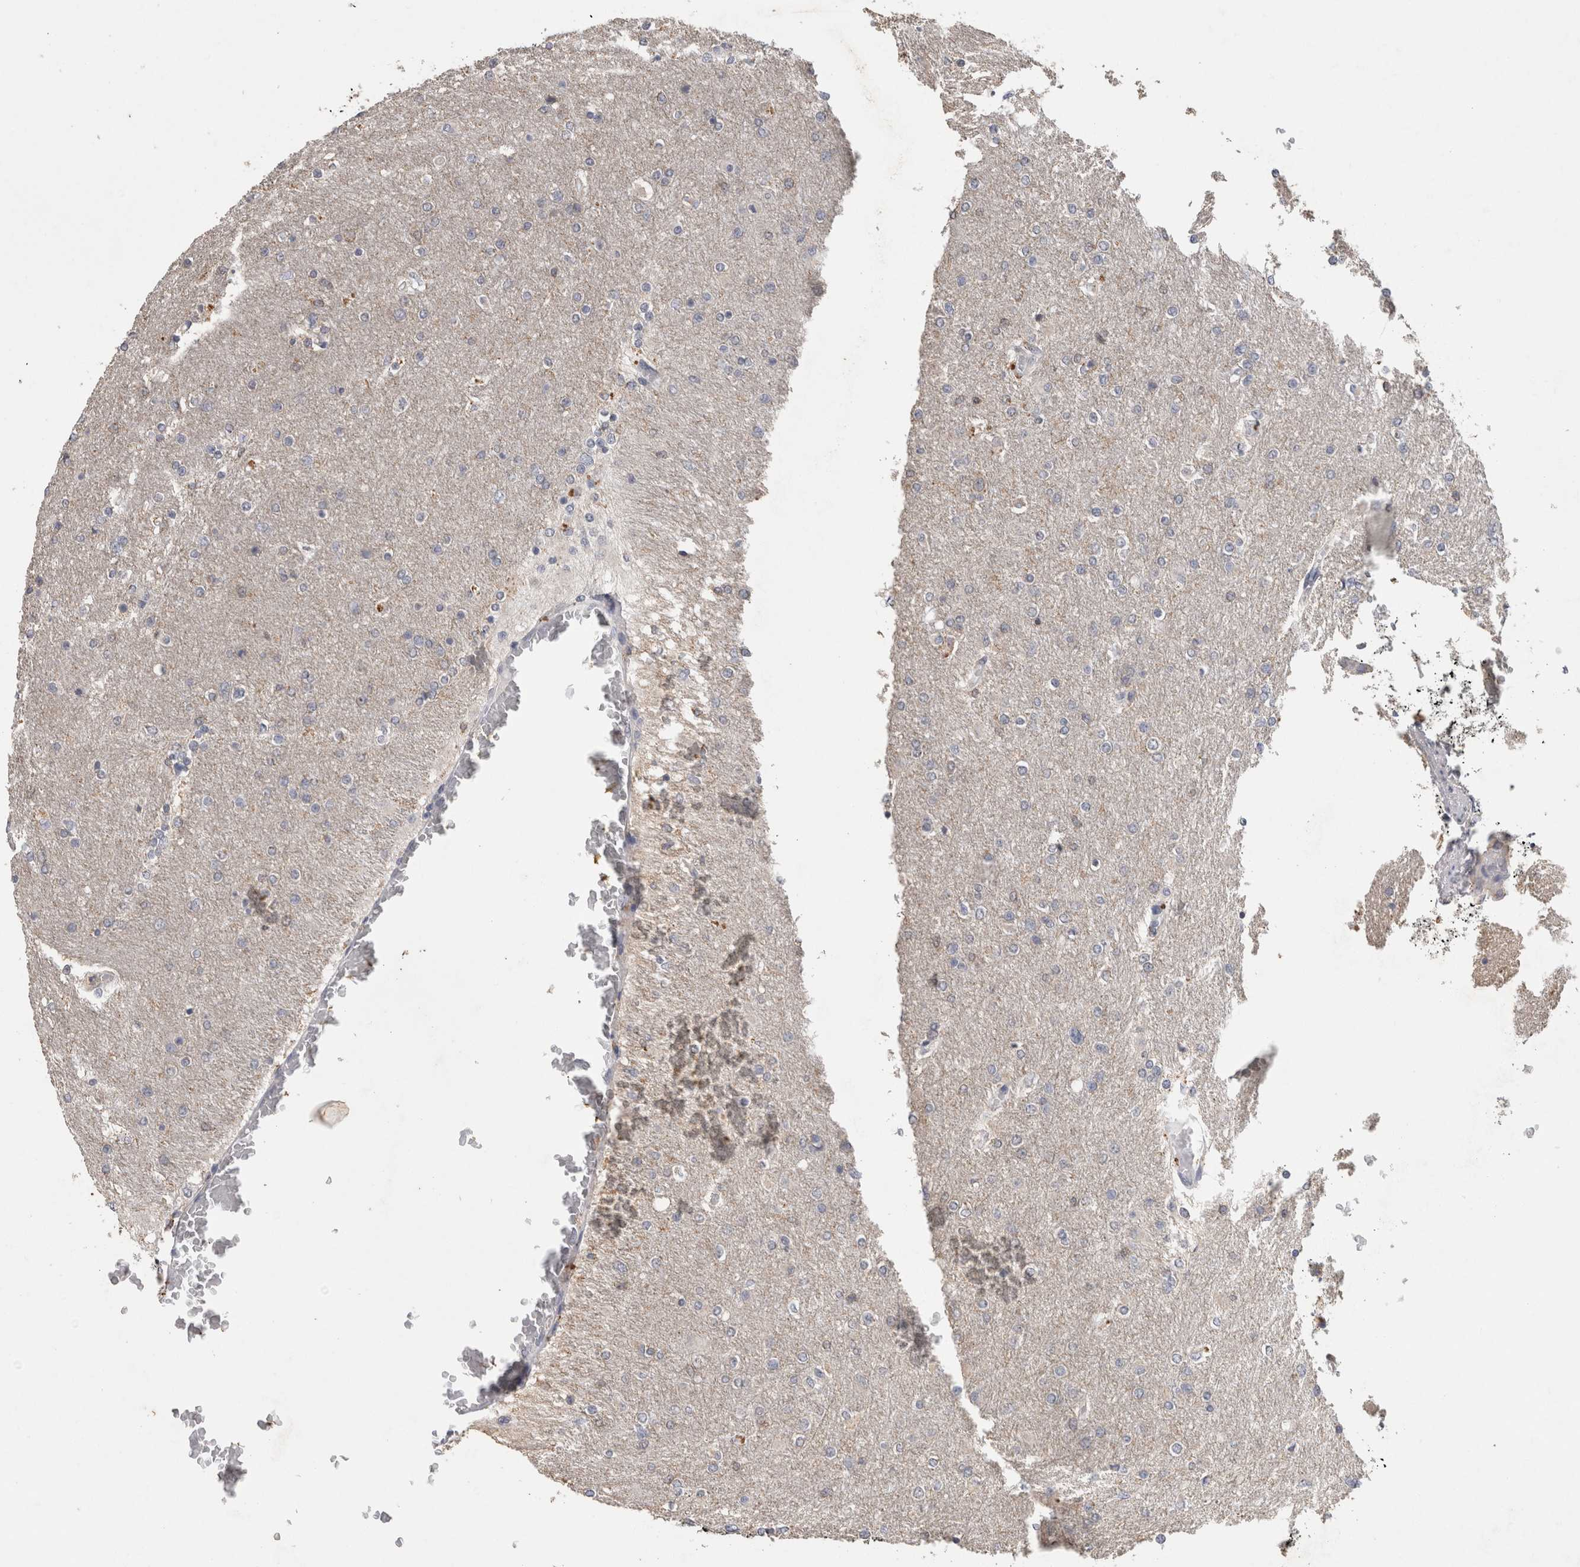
{"staining": {"intensity": "negative", "quantity": "none", "location": "none"}, "tissue": "glioma", "cell_type": "Tumor cells", "image_type": "cancer", "snomed": [{"axis": "morphology", "description": "Glioma, malignant, High grade"}, {"axis": "topography", "description": "Cerebral cortex"}], "caption": "Tumor cells are negative for protein expression in human glioma. Nuclei are stained in blue.", "gene": "CNTFR", "patient": {"sex": "female", "age": 36}}